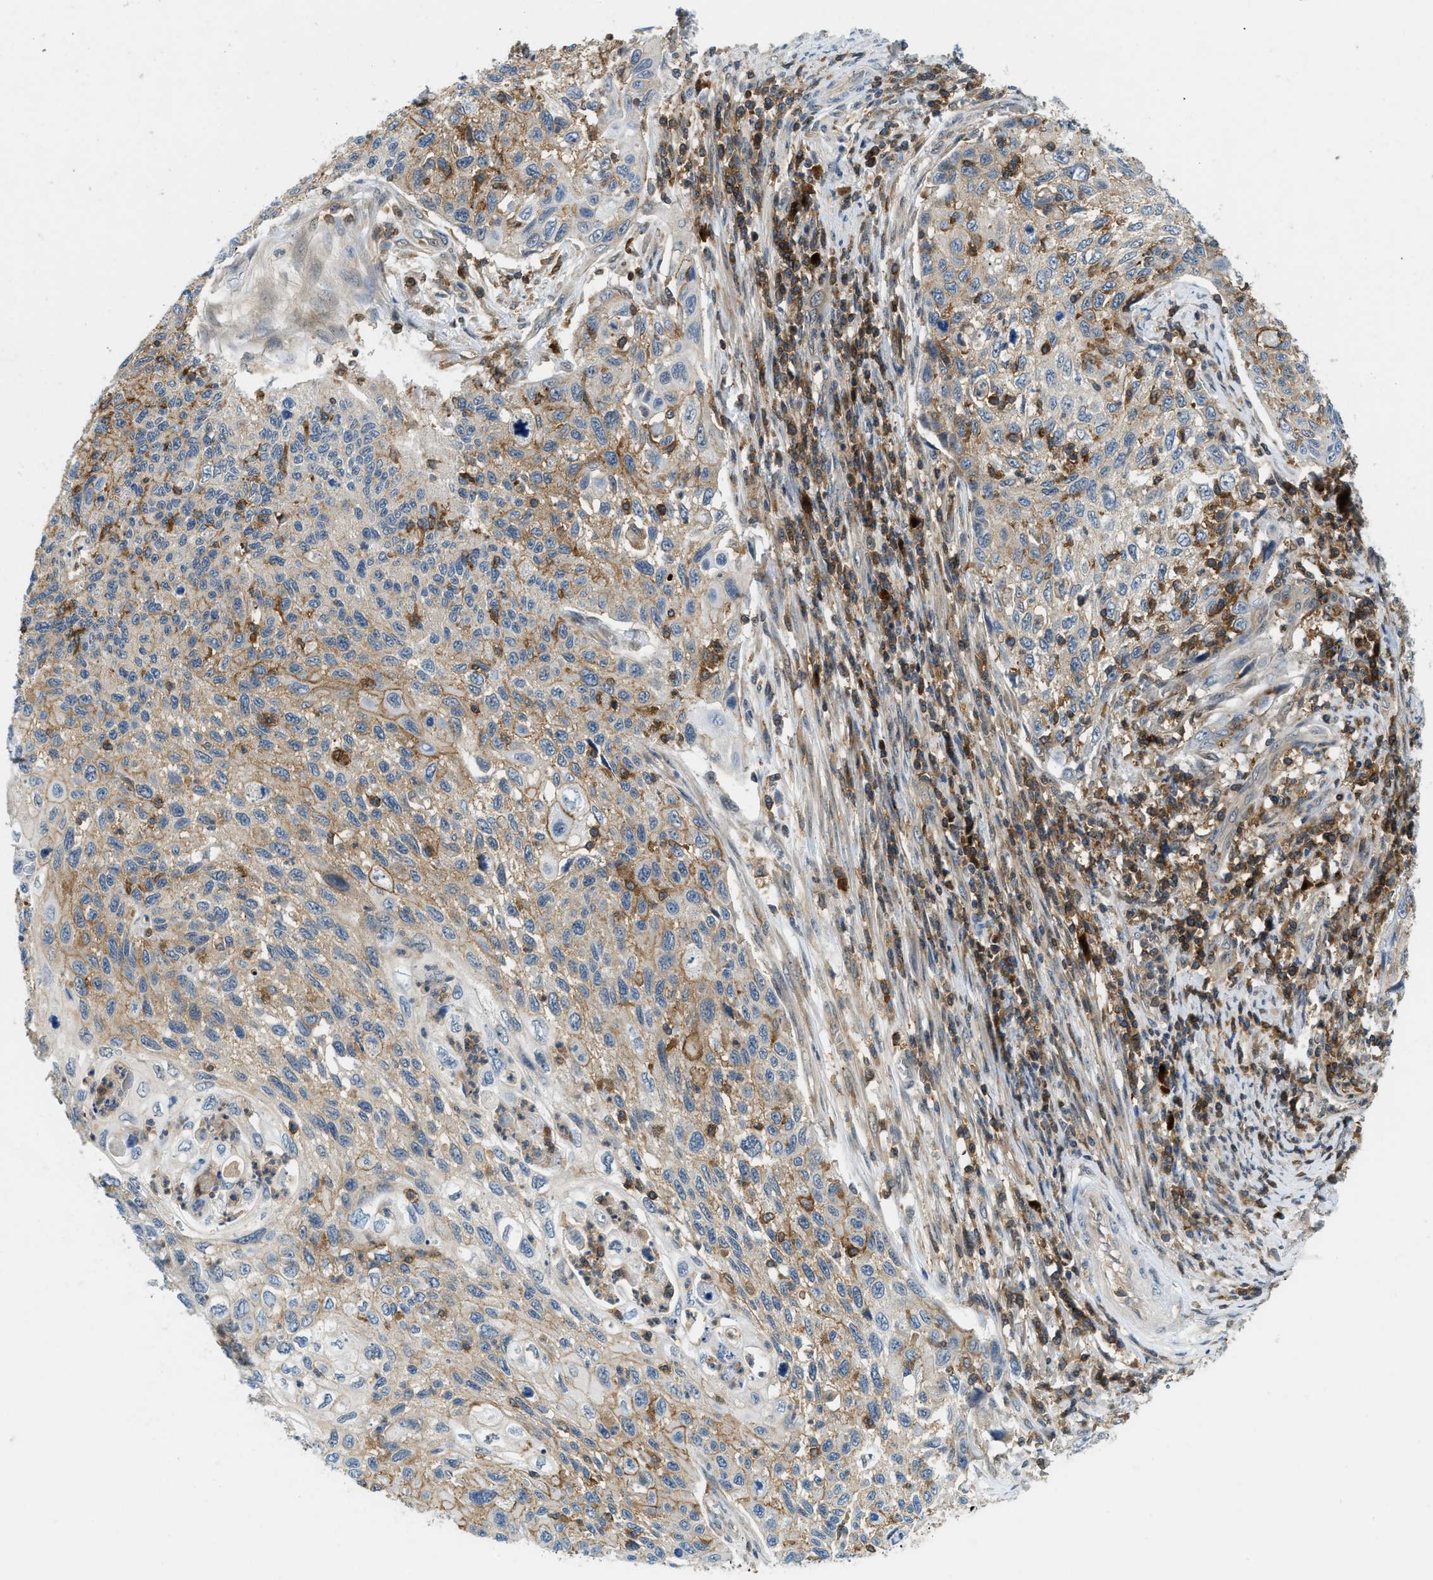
{"staining": {"intensity": "moderate", "quantity": ">75%", "location": "cytoplasmic/membranous"}, "tissue": "cervical cancer", "cell_type": "Tumor cells", "image_type": "cancer", "snomed": [{"axis": "morphology", "description": "Squamous cell carcinoma, NOS"}, {"axis": "topography", "description": "Cervix"}], "caption": "Squamous cell carcinoma (cervical) was stained to show a protein in brown. There is medium levels of moderate cytoplasmic/membranous positivity in approximately >75% of tumor cells.", "gene": "GMPPB", "patient": {"sex": "female", "age": 70}}